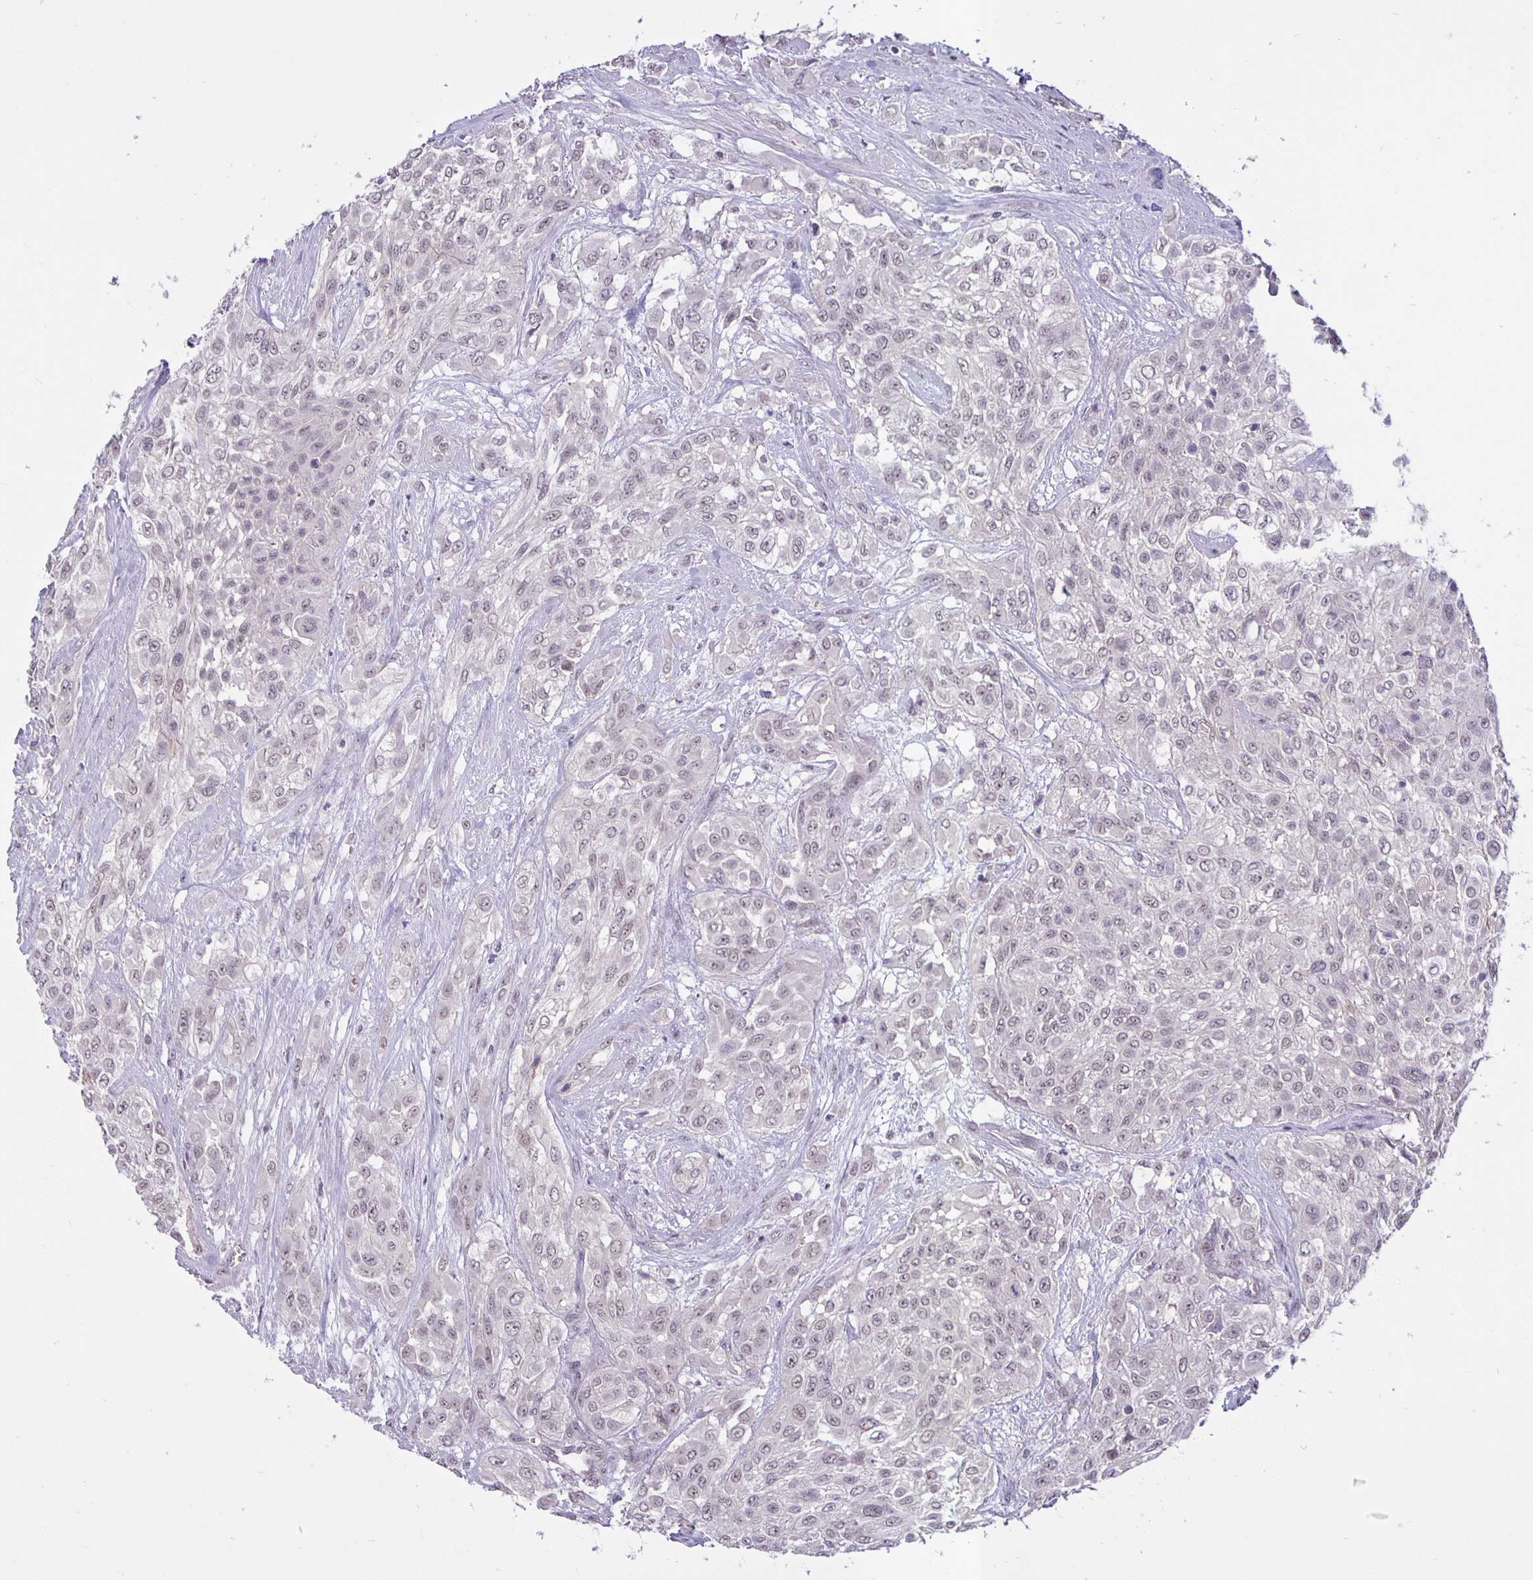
{"staining": {"intensity": "negative", "quantity": "none", "location": "none"}, "tissue": "urothelial cancer", "cell_type": "Tumor cells", "image_type": "cancer", "snomed": [{"axis": "morphology", "description": "Urothelial carcinoma, High grade"}, {"axis": "topography", "description": "Urinary bladder"}], "caption": "The immunohistochemistry photomicrograph has no significant staining in tumor cells of urothelial cancer tissue.", "gene": "ARVCF", "patient": {"sex": "male", "age": 57}}